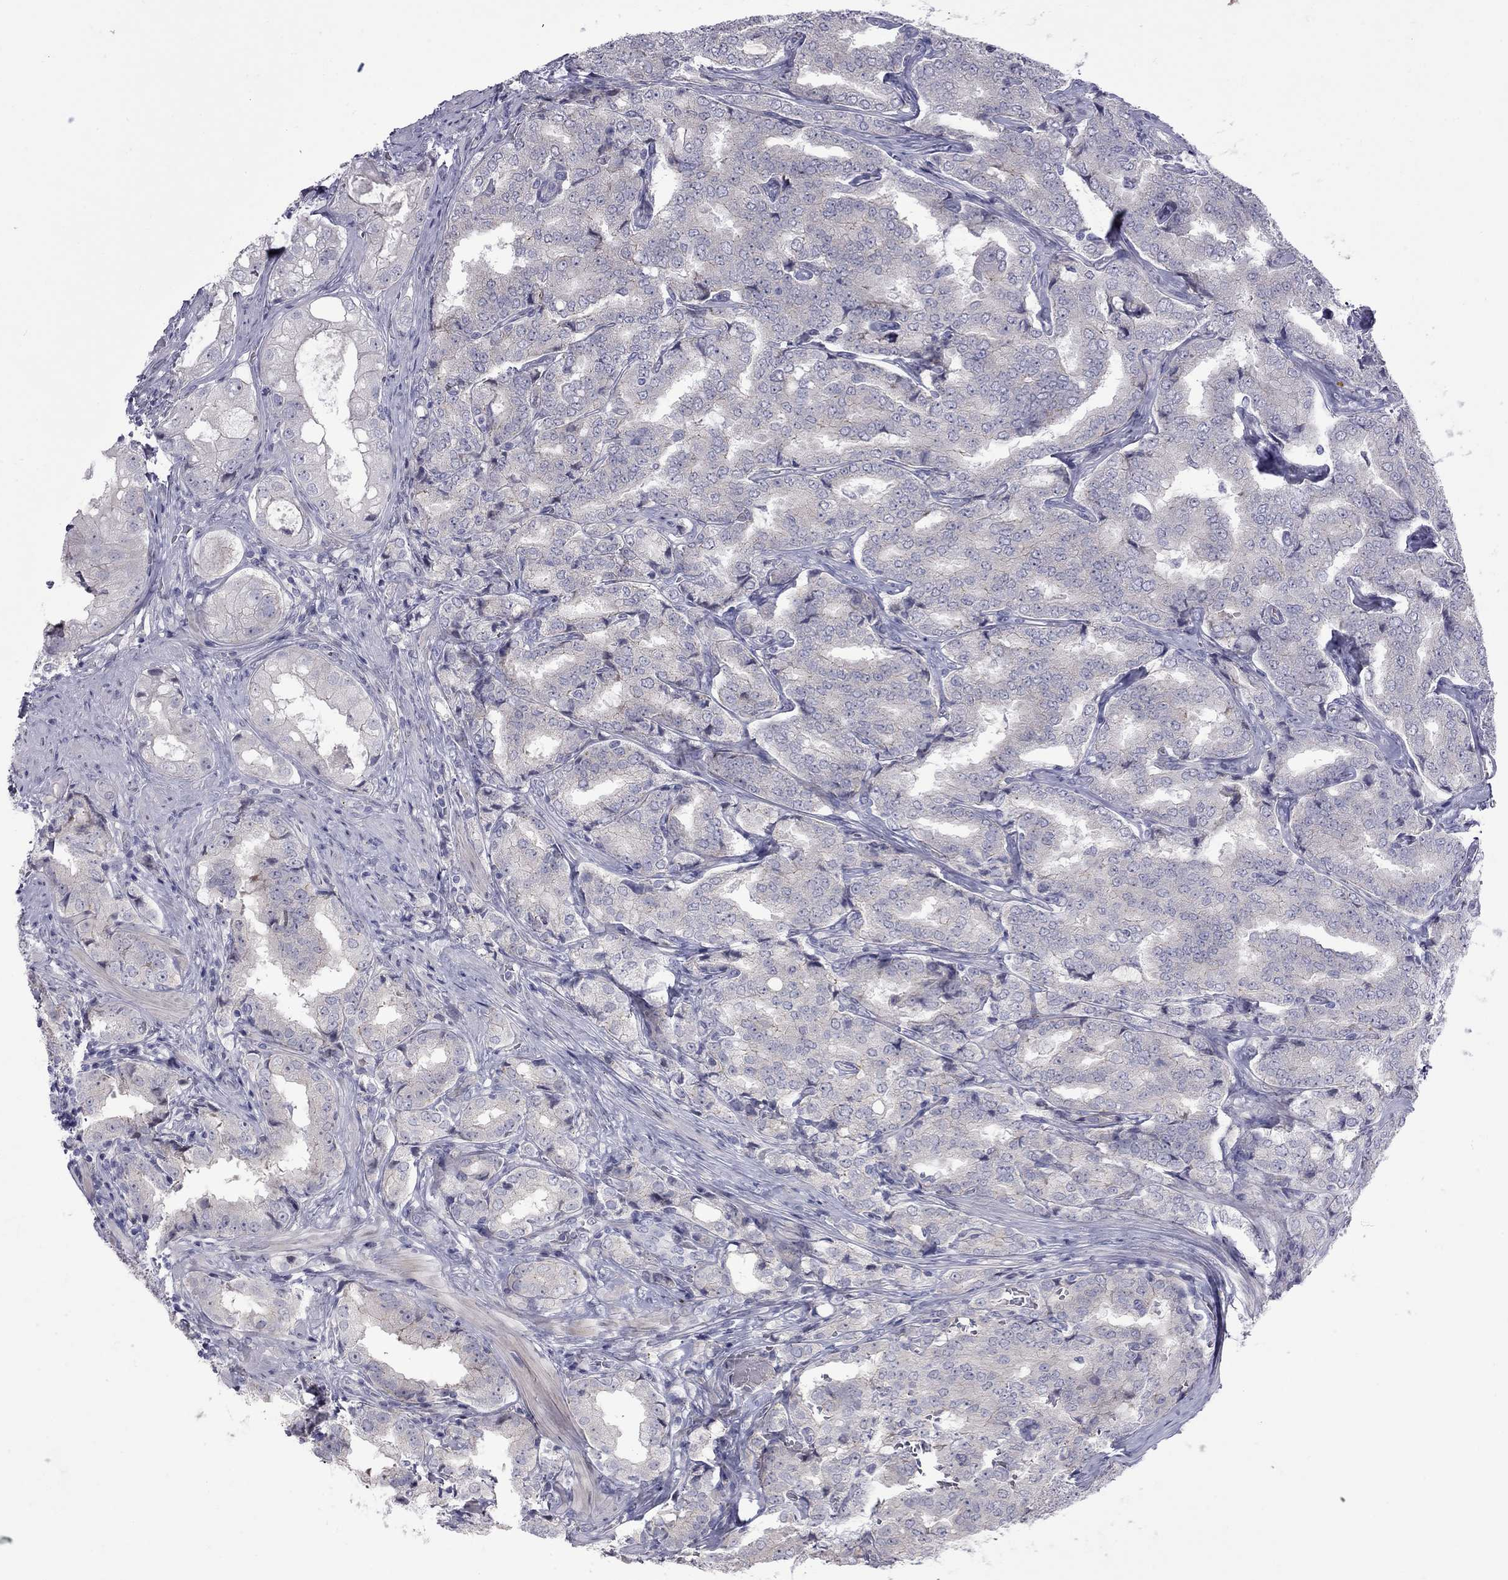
{"staining": {"intensity": "negative", "quantity": "none", "location": "none"}, "tissue": "prostate cancer", "cell_type": "Tumor cells", "image_type": "cancer", "snomed": [{"axis": "morphology", "description": "Adenocarcinoma, NOS"}, {"axis": "topography", "description": "Prostate"}], "caption": "Adenocarcinoma (prostate) stained for a protein using immunohistochemistry (IHC) demonstrates no expression tumor cells.", "gene": "NRARP", "patient": {"sex": "male", "age": 65}}